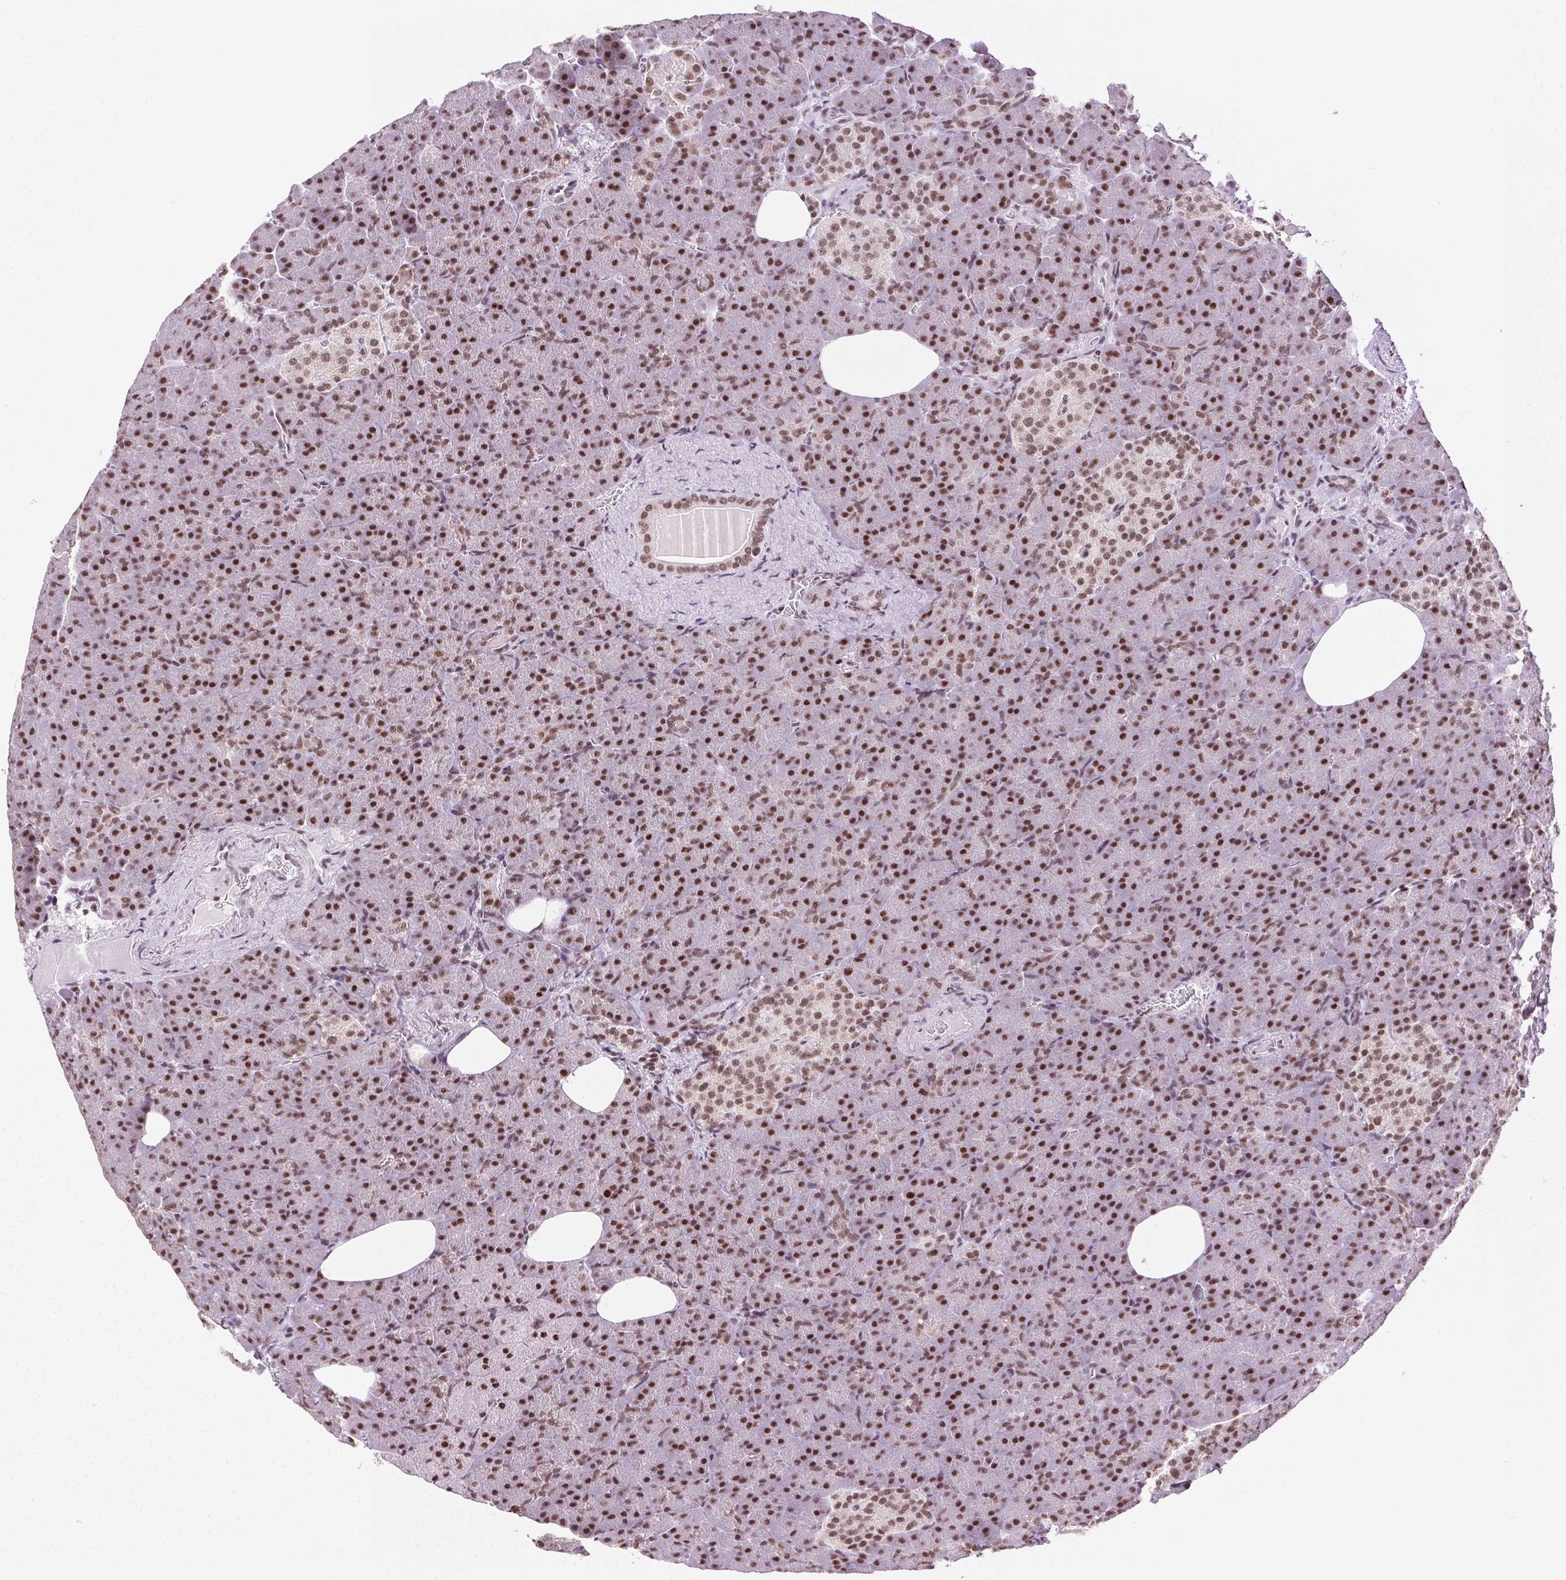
{"staining": {"intensity": "strong", "quantity": "25%-75%", "location": "nuclear"}, "tissue": "pancreas", "cell_type": "Exocrine glandular cells", "image_type": "normal", "snomed": [{"axis": "morphology", "description": "Normal tissue, NOS"}, {"axis": "topography", "description": "Pancreas"}], "caption": "About 25%-75% of exocrine glandular cells in unremarkable human pancreas reveal strong nuclear protein positivity as visualized by brown immunohistochemical staining.", "gene": "TRA2B", "patient": {"sex": "female", "age": 74}}